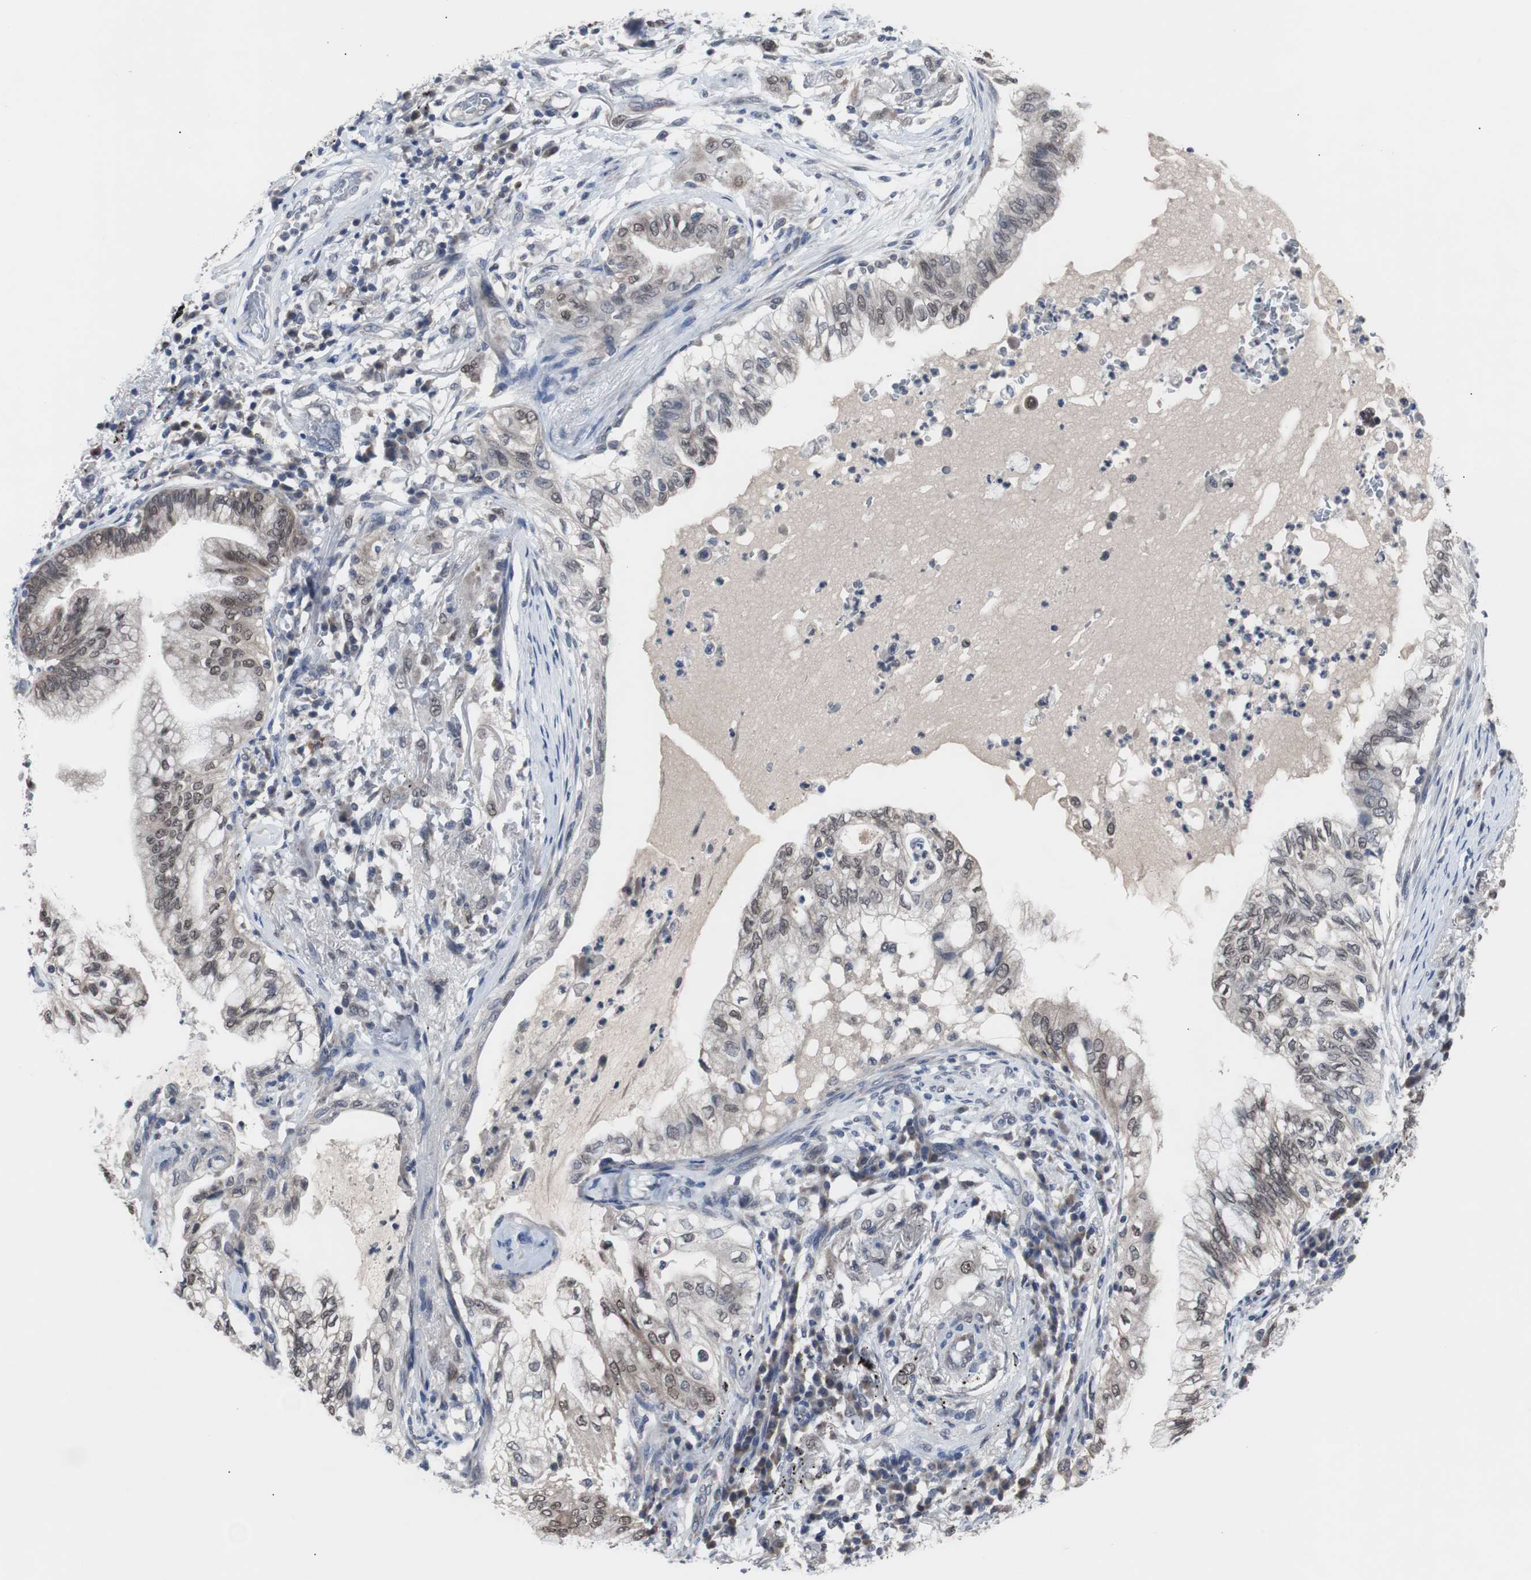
{"staining": {"intensity": "moderate", "quantity": "25%-75%", "location": "cytoplasmic/membranous,nuclear"}, "tissue": "lung cancer", "cell_type": "Tumor cells", "image_type": "cancer", "snomed": [{"axis": "morphology", "description": "Adenocarcinoma, NOS"}, {"axis": "topography", "description": "Lung"}], "caption": "A brown stain shows moderate cytoplasmic/membranous and nuclear positivity of a protein in lung cancer (adenocarcinoma) tumor cells.", "gene": "RBM47", "patient": {"sex": "female", "age": 70}}